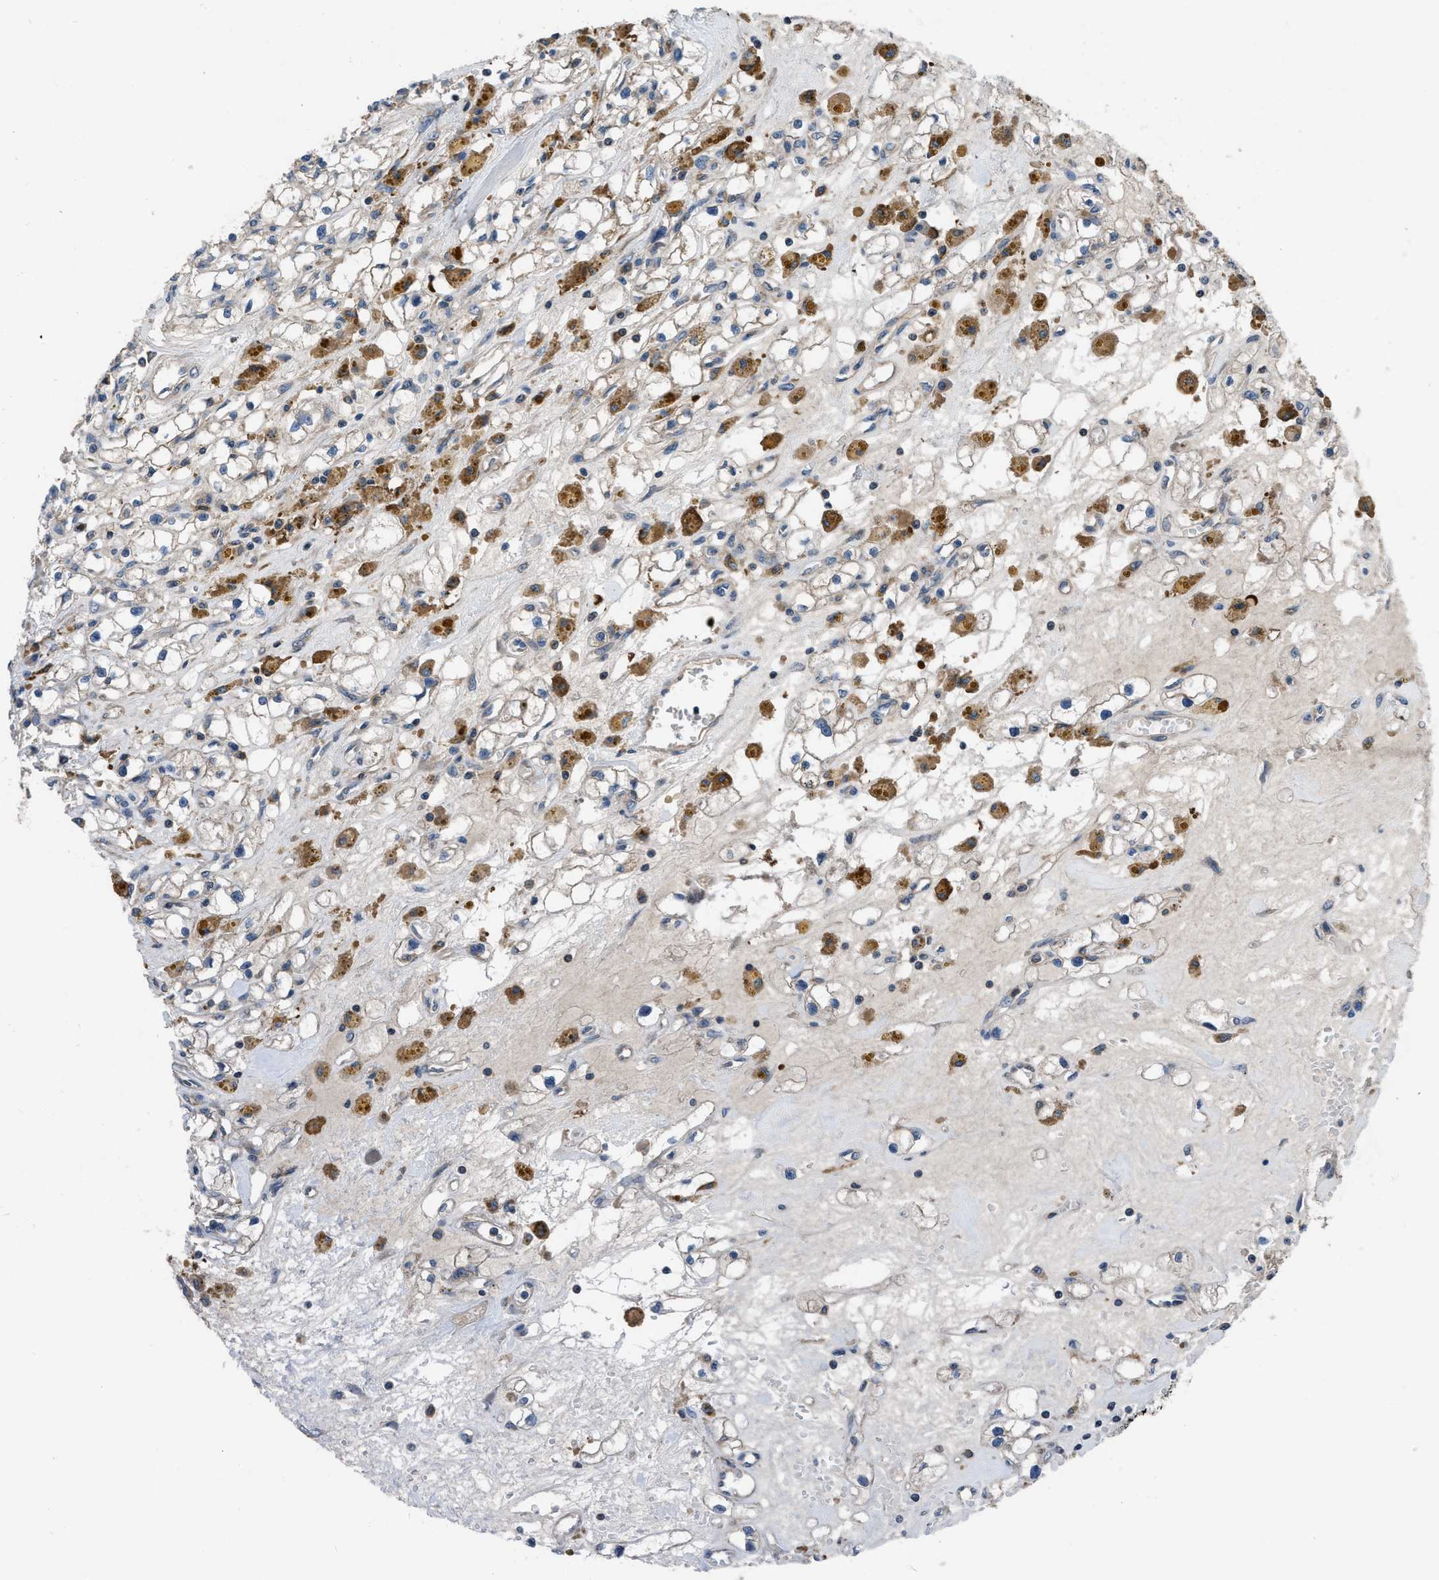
{"staining": {"intensity": "weak", "quantity": "<25%", "location": "cytoplasmic/membranous"}, "tissue": "renal cancer", "cell_type": "Tumor cells", "image_type": "cancer", "snomed": [{"axis": "morphology", "description": "Adenocarcinoma, NOS"}, {"axis": "topography", "description": "Kidney"}], "caption": "DAB (3,3'-diaminobenzidine) immunohistochemical staining of renal adenocarcinoma shows no significant positivity in tumor cells.", "gene": "USP25", "patient": {"sex": "male", "age": 56}}